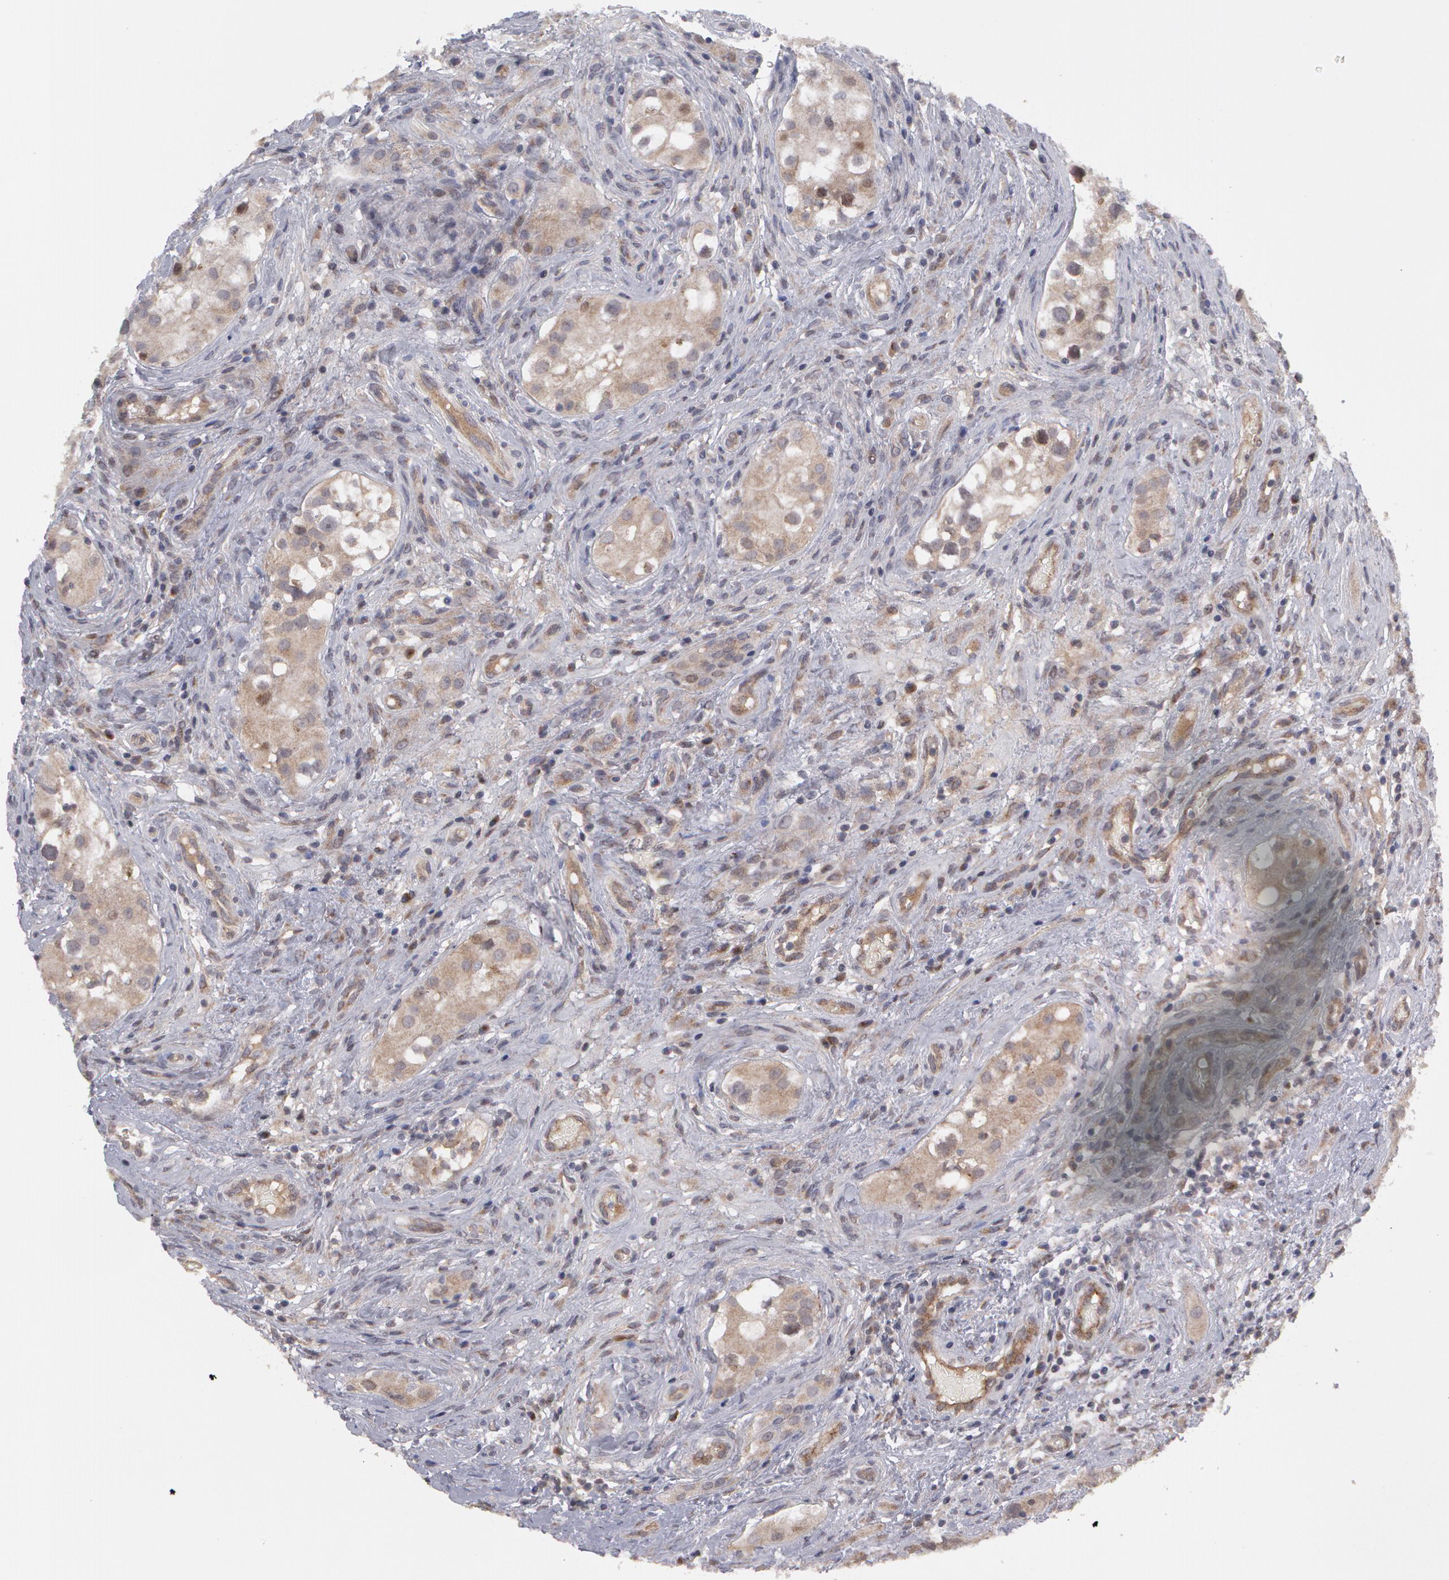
{"staining": {"intensity": "weak", "quantity": "<25%", "location": "cytoplasmic/membranous"}, "tissue": "testis cancer", "cell_type": "Tumor cells", "image_type": "cancer", "snomed": [{"axis": "morphology", "description": "Carcinoma, Embryonal, NOS"}, {"axis": "topography", "description": "Testis"}], "caption": "Testis cancer was stained to show a protein in brown. There is no significant staining in tumor cells.", "gene": "STX5", "patient": {"sex": "male", "age": 31}}